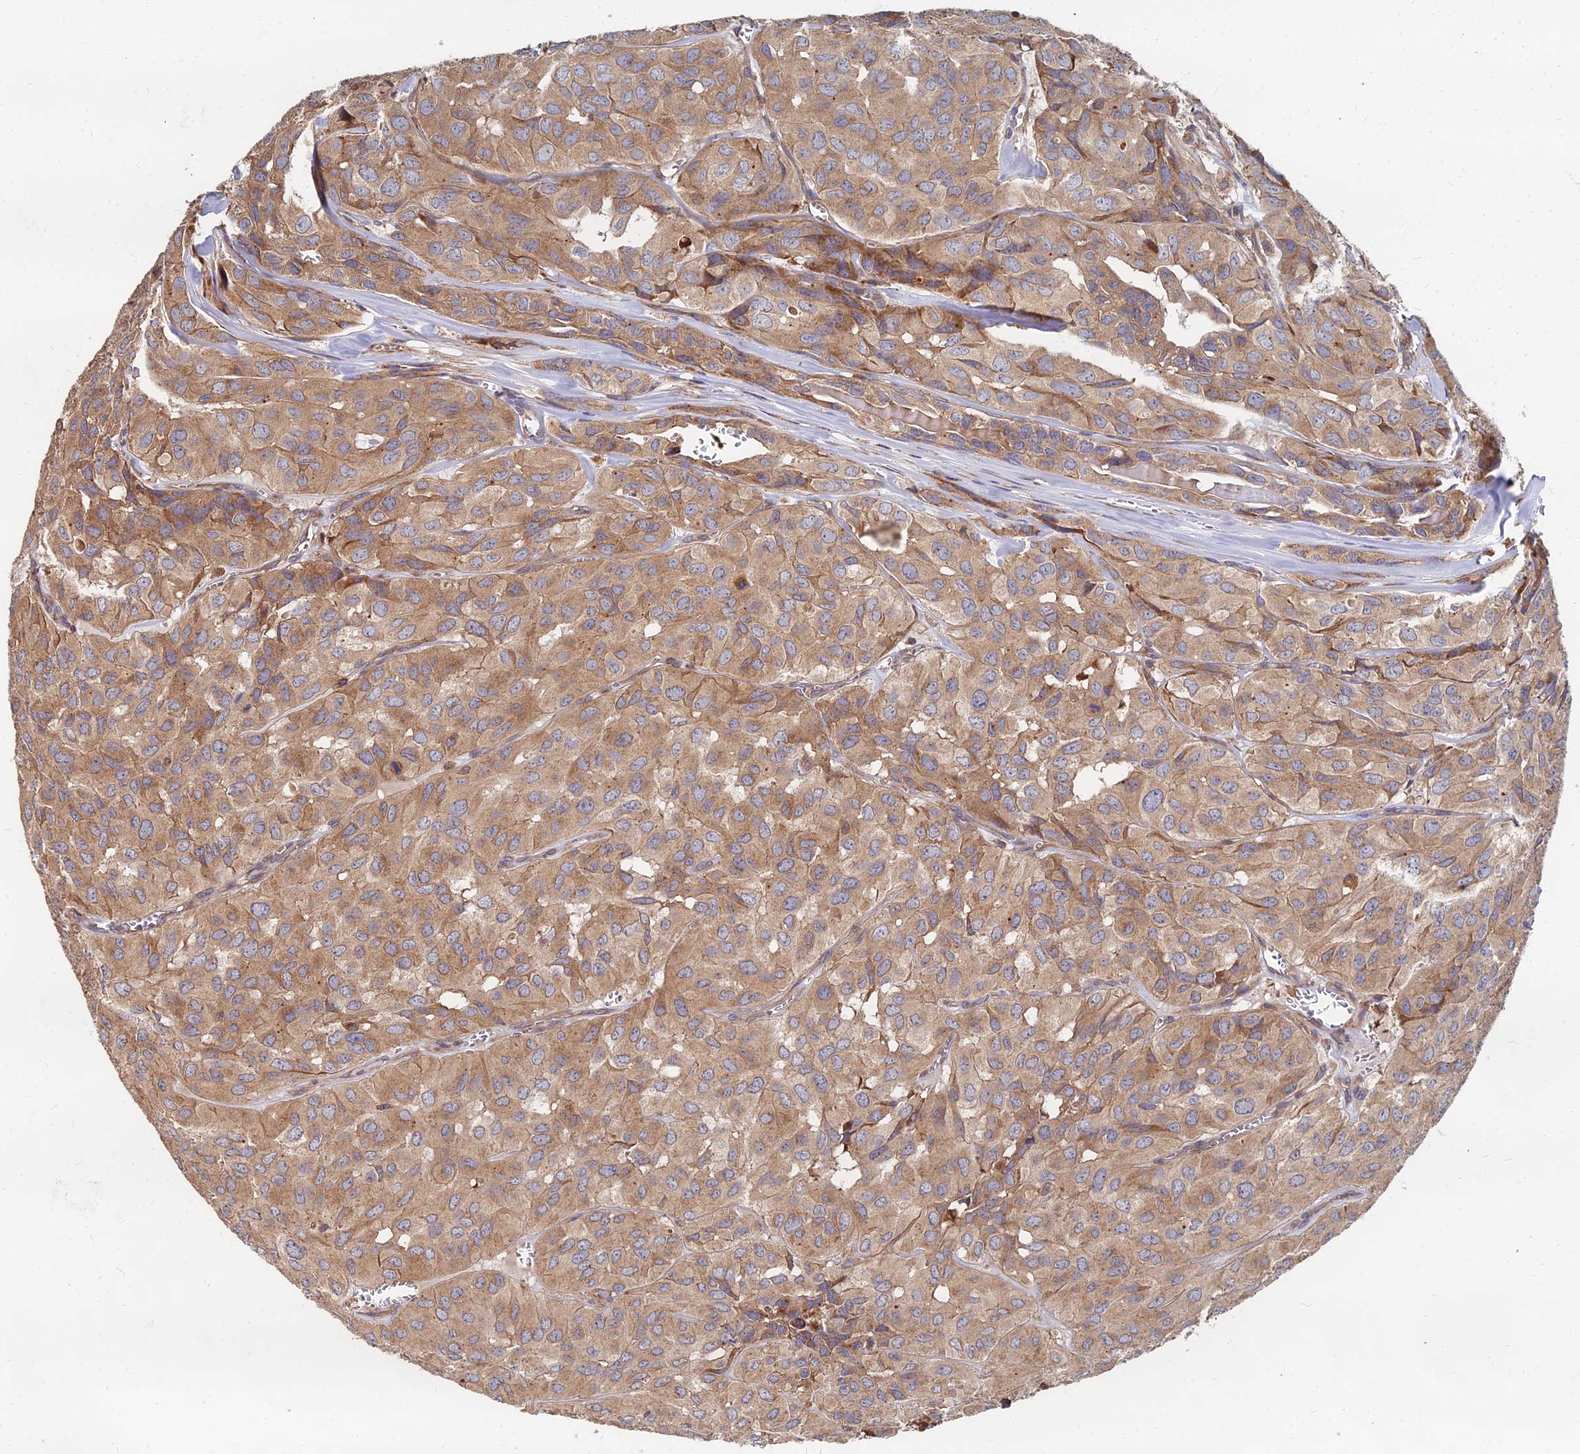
{"staining": {"intensity": "moderate", "quantity": ">75%", "location": "cytoplasmic/membranous"}, "tissue": "head and neck cancer", "cell_type": "Tumor cells", "image_type": "cancer", "snomed": [{"axis": "morphology", "description": "Adenocarcinoma, NOS"}, {"axis": "topography", "description": "Salivary gland, NOS"}, {"axis": "topography", "description": "Head-Neck"}], "caption": "Human adenocarcinoma (head and neck) stained with a protein marker demonstrates moderate staining in tumor cells.", "gene": "CCZ1", "patient": {"sex": "female", "age": 76}}